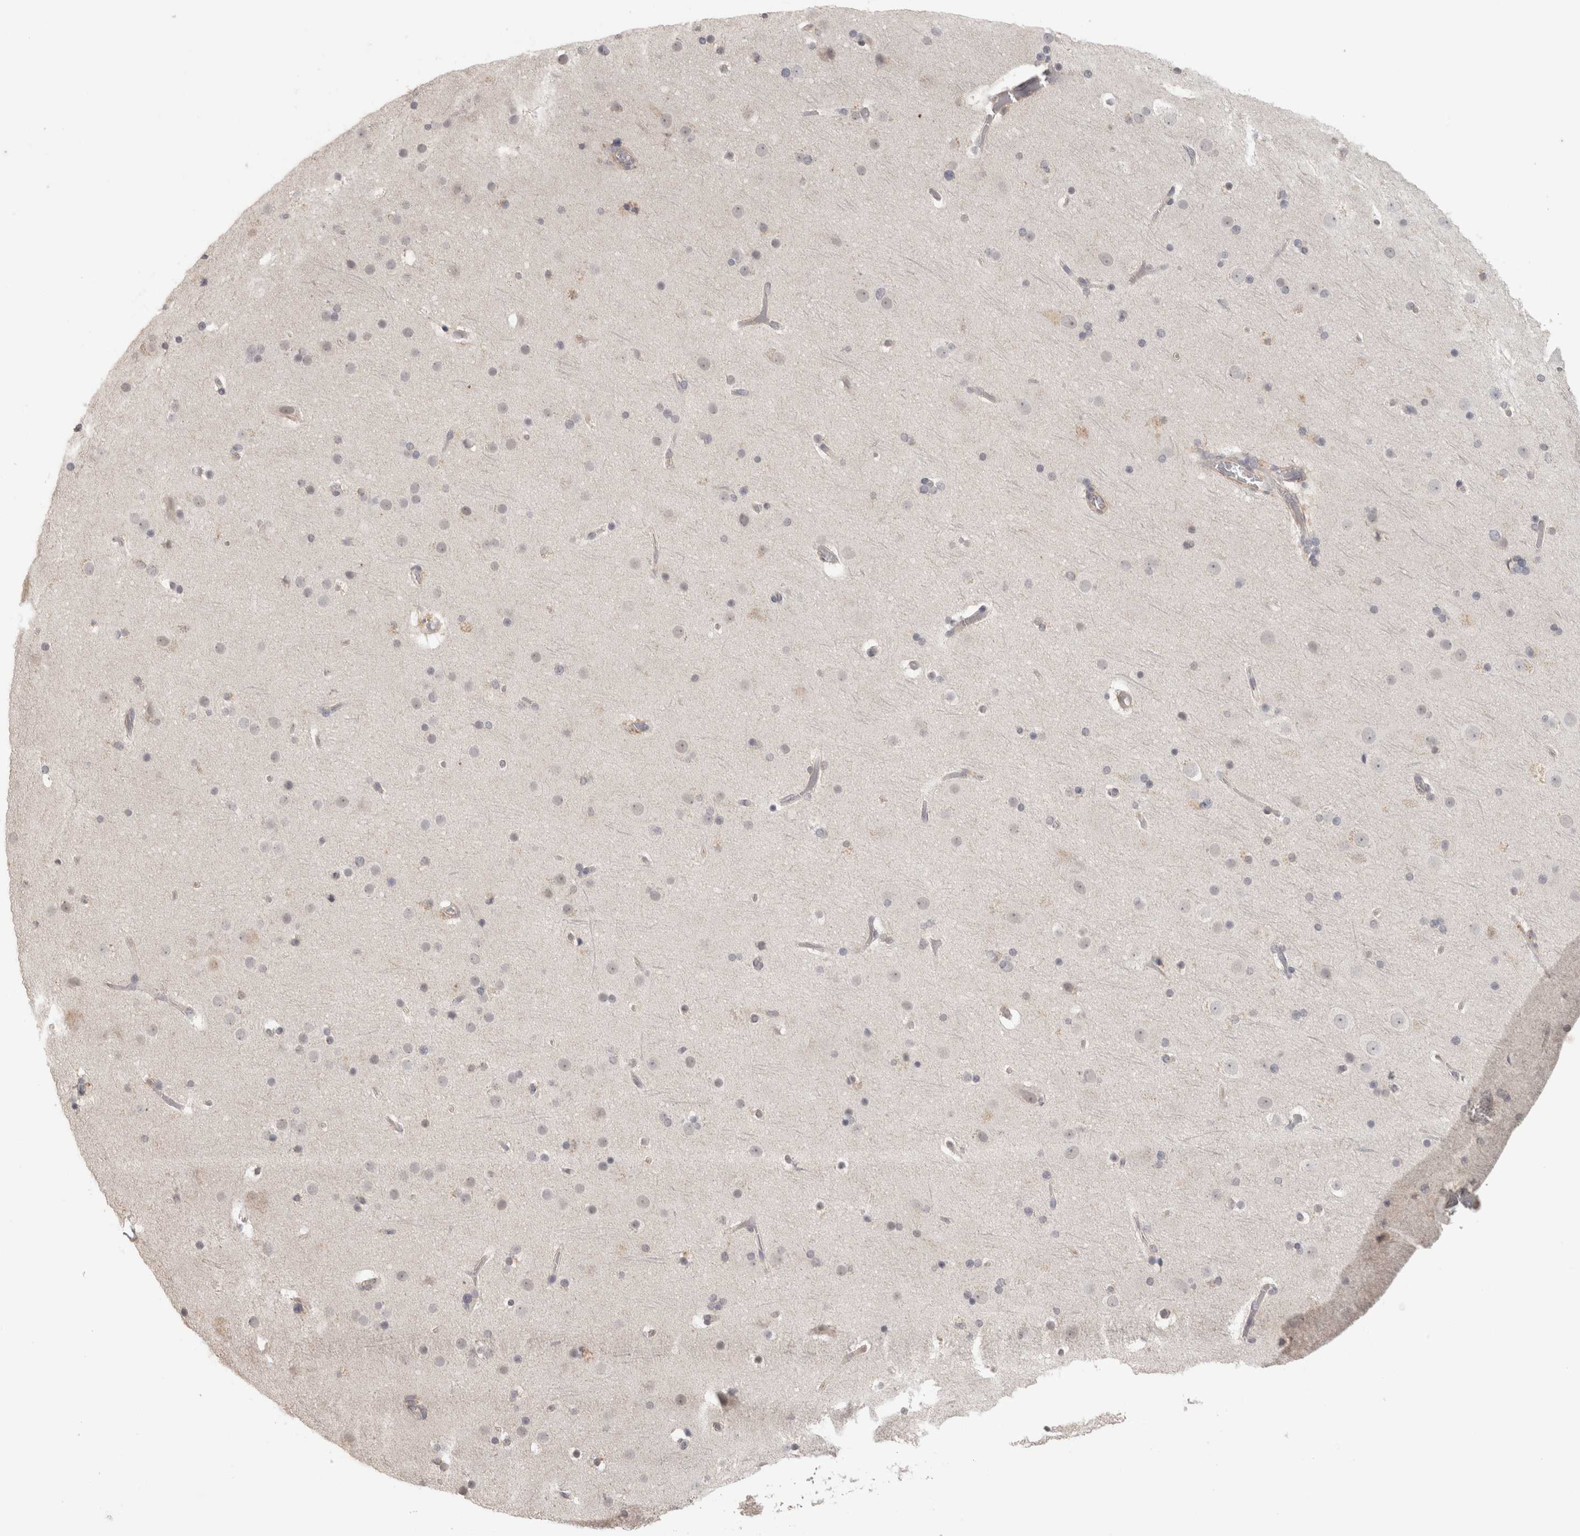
{"staining": {"intensity": "negative", "quantity": "none", "location": "none"}, "tissue": "cerebral cortex", "cell_type": "Endothelial cells", "image_type": "normal", "snomed": [{"axis": "morphology", "description": "Normal tissue, NOS"}, {"axis": "topography", "description": "Cerebral cortex"}], "caption": "This is an immunohistochemistry (IHC) image of normal cerebral cortex. There is no expression in endothelial cells.", "gene": "HAVCR2", "patient": {"sex": "male", "age": 57}}